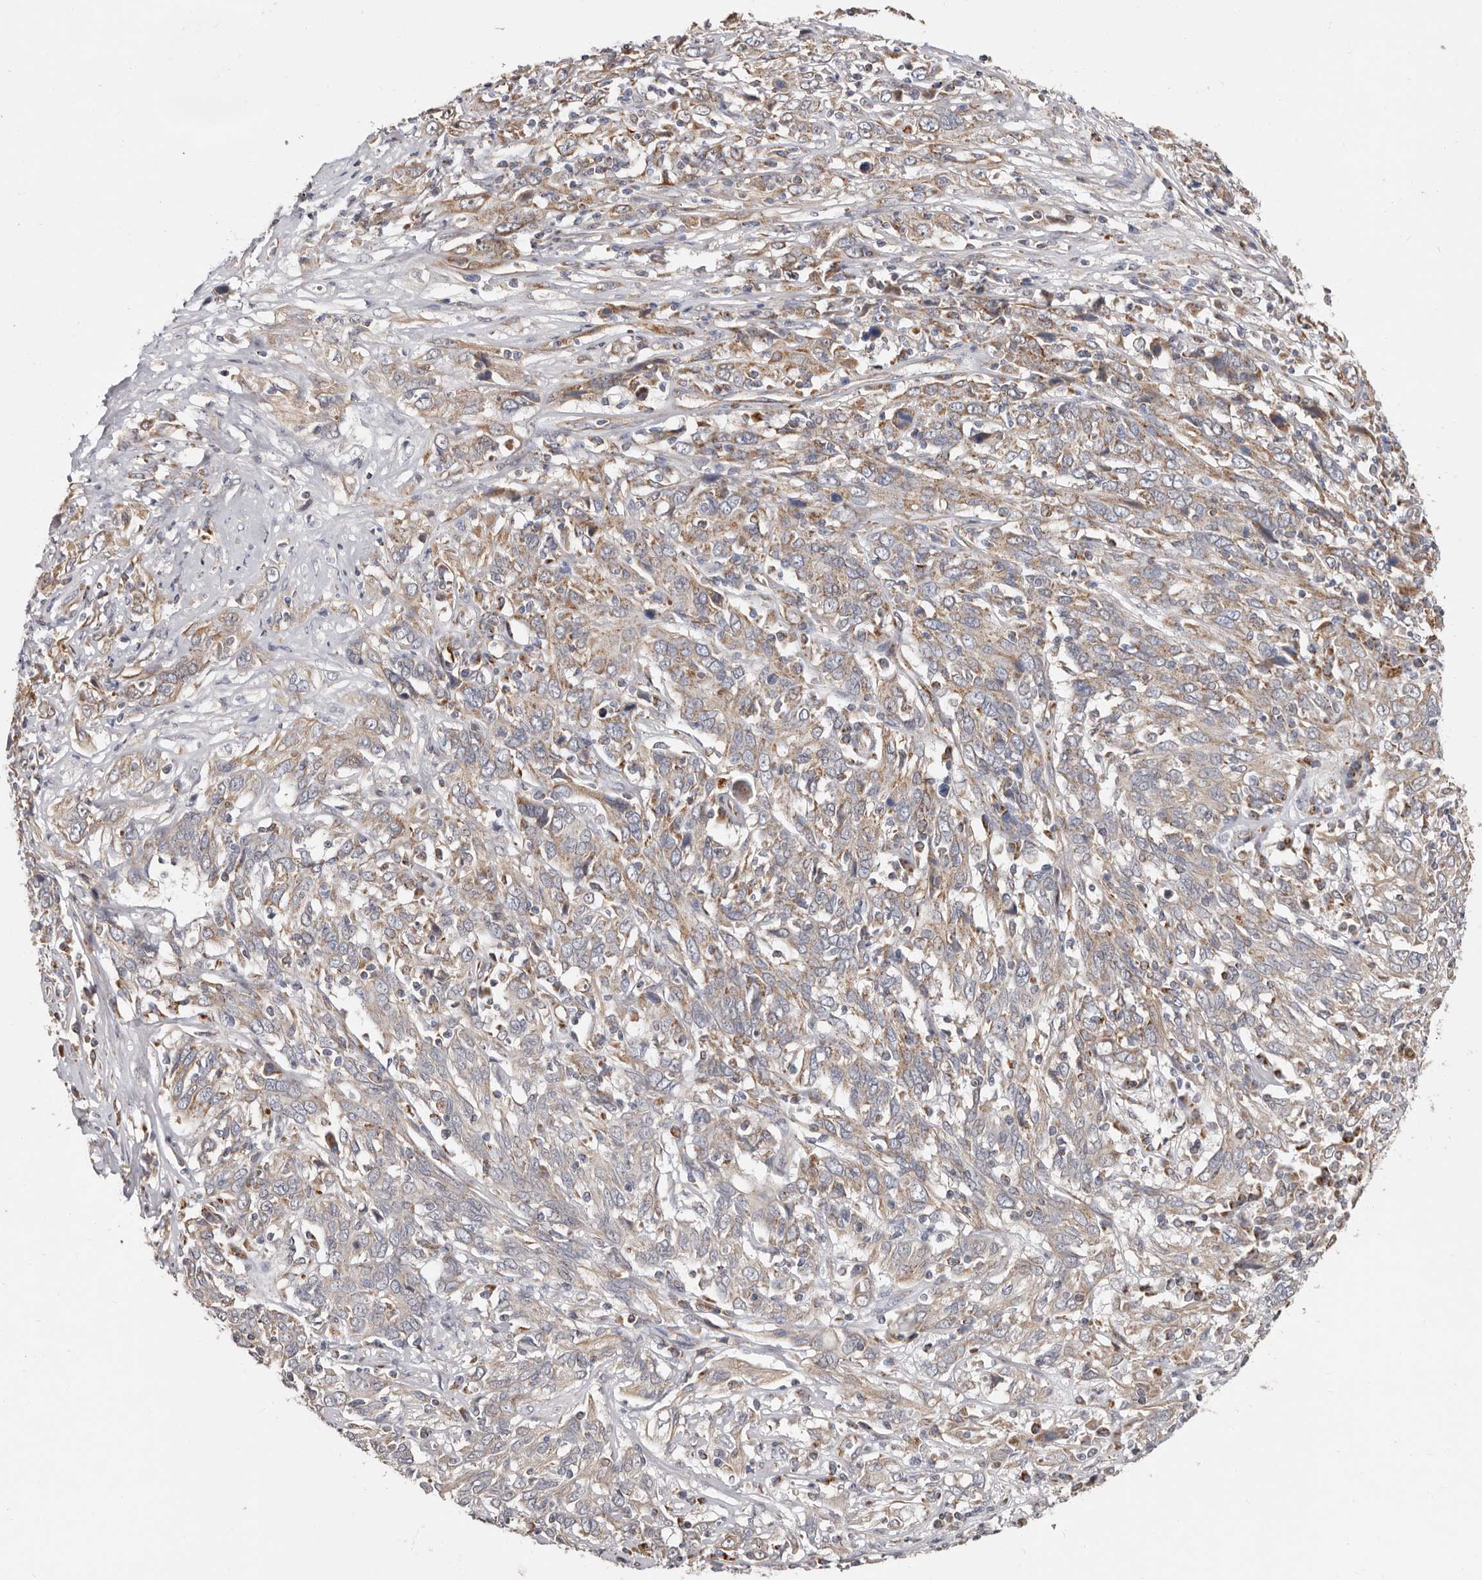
{"staining": {"intensity": "weak", "quantity": "25%-75%", "location": "cytoplasmic/membranous"}, "tissue": "cervical cancer", "cell_type": "Tumor cells", "image_type": "cancer", "snomed": [{"axis": "morphology", "description": "Squamous cell carcinoma, NOS"}, {"axis": "topography", "description": "Cervix"}], "caption": "Cervical cancer (squamous cell carcinoma) stained with DAB (3,3'-diaminobenzidine) IHC exhibits low levels of weak cytoplasmic/membranous positivity in about 25%-75% of tumor cells.", "gene": "MRPL18", "patient": {"sex": "female", "age": 46}}